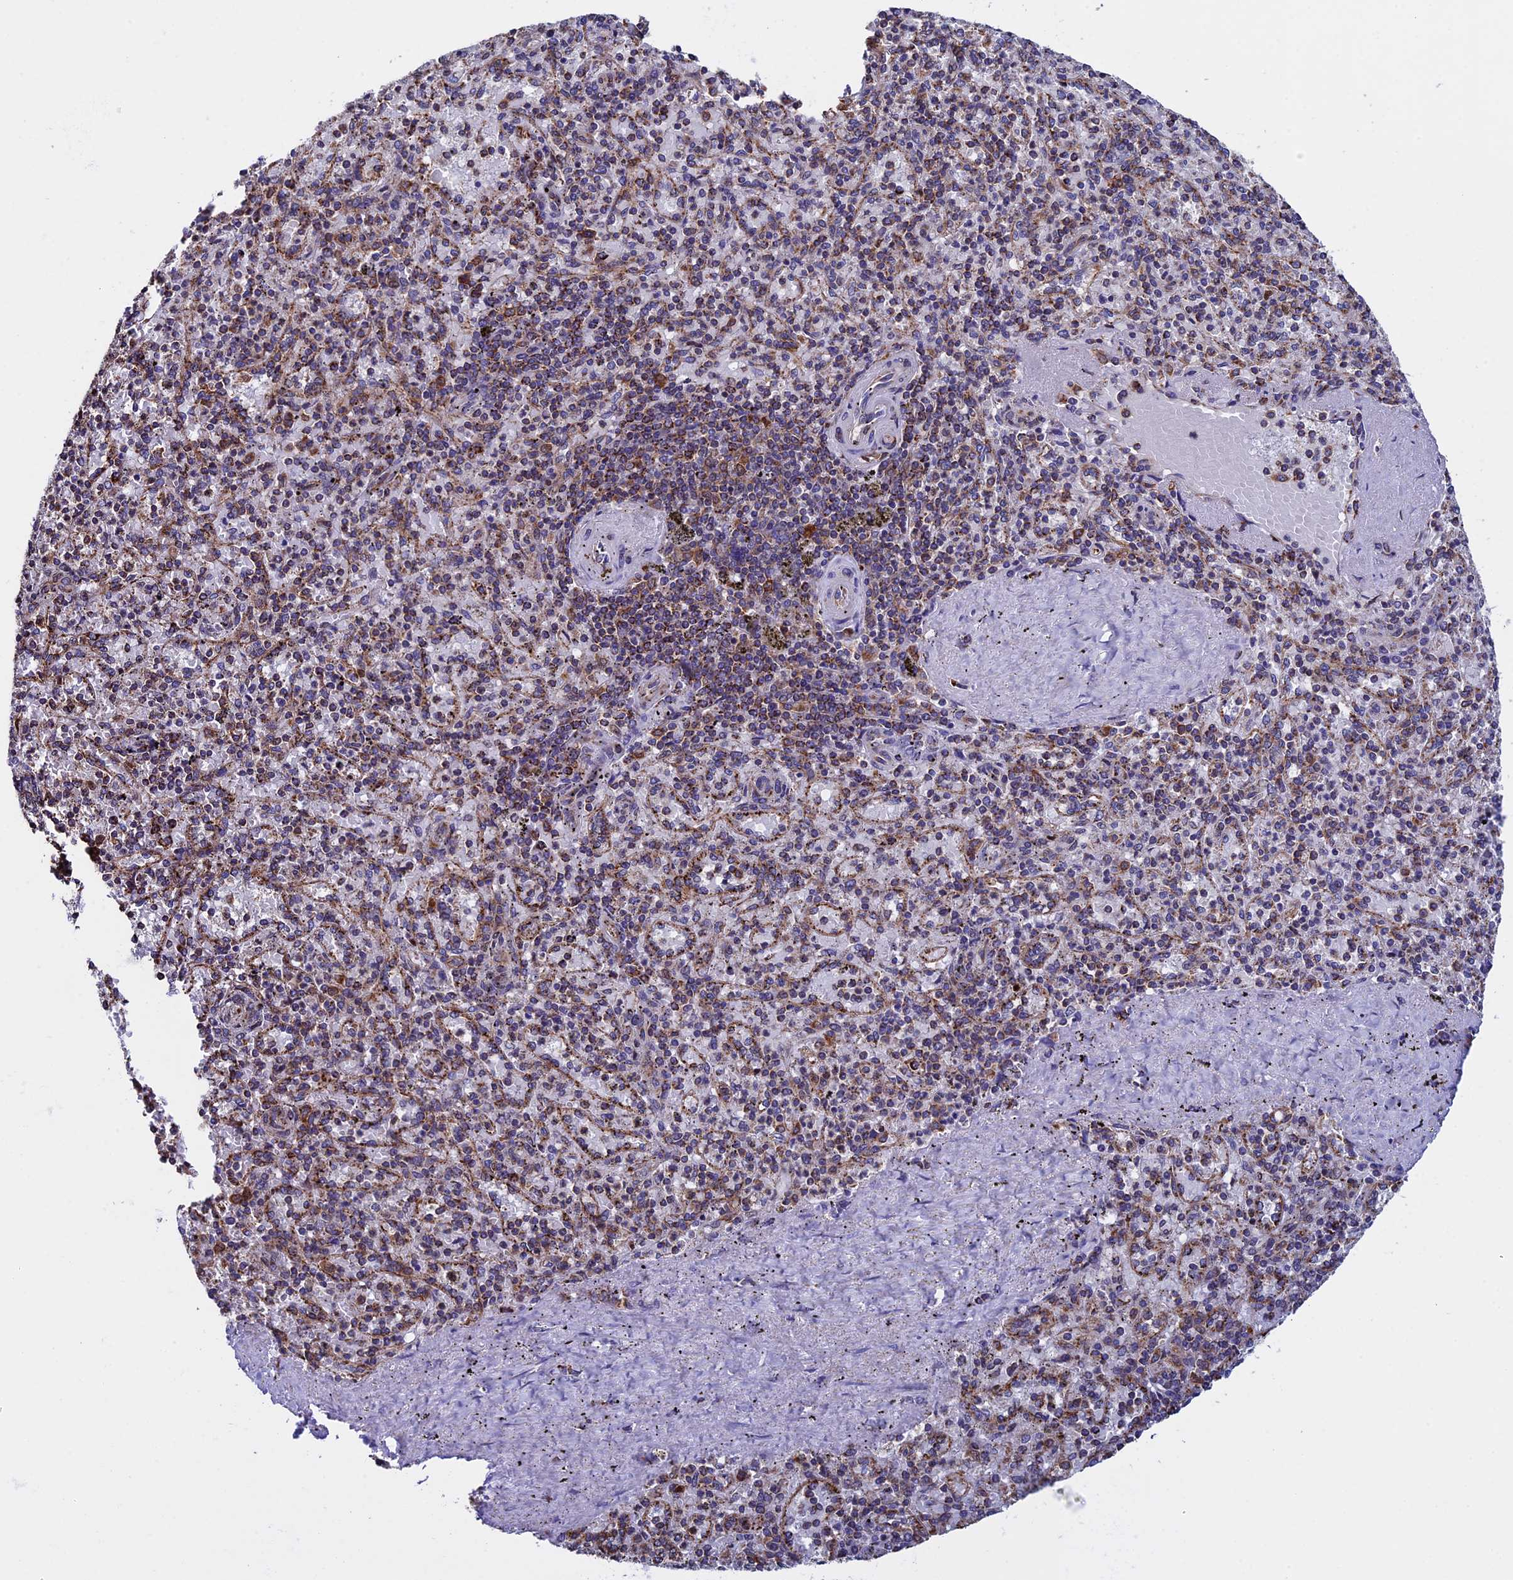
{"staining": {"intensity": "strong", "quantity": "25%-75%", "location": "cytoplasmic/membranous"}, "tissue": "spleen", "cell_type": "Cells in red pulp", "image_type": "normal", "snomed": [{"axis": "morphology", "description": "Normal tissue, NOS"}, {"axis": "topography", "description": "Spleen"}], "caption": "Immunohistochemical staining of normal spleen exhibits high levels of strong cytoplasmic/membranous positivity in approximately 25%-75% of cells in red pulp. Nuclei are stained in blue.", "gene": "SLC9A5", "patient": {"sex": "male", "age": 82}}